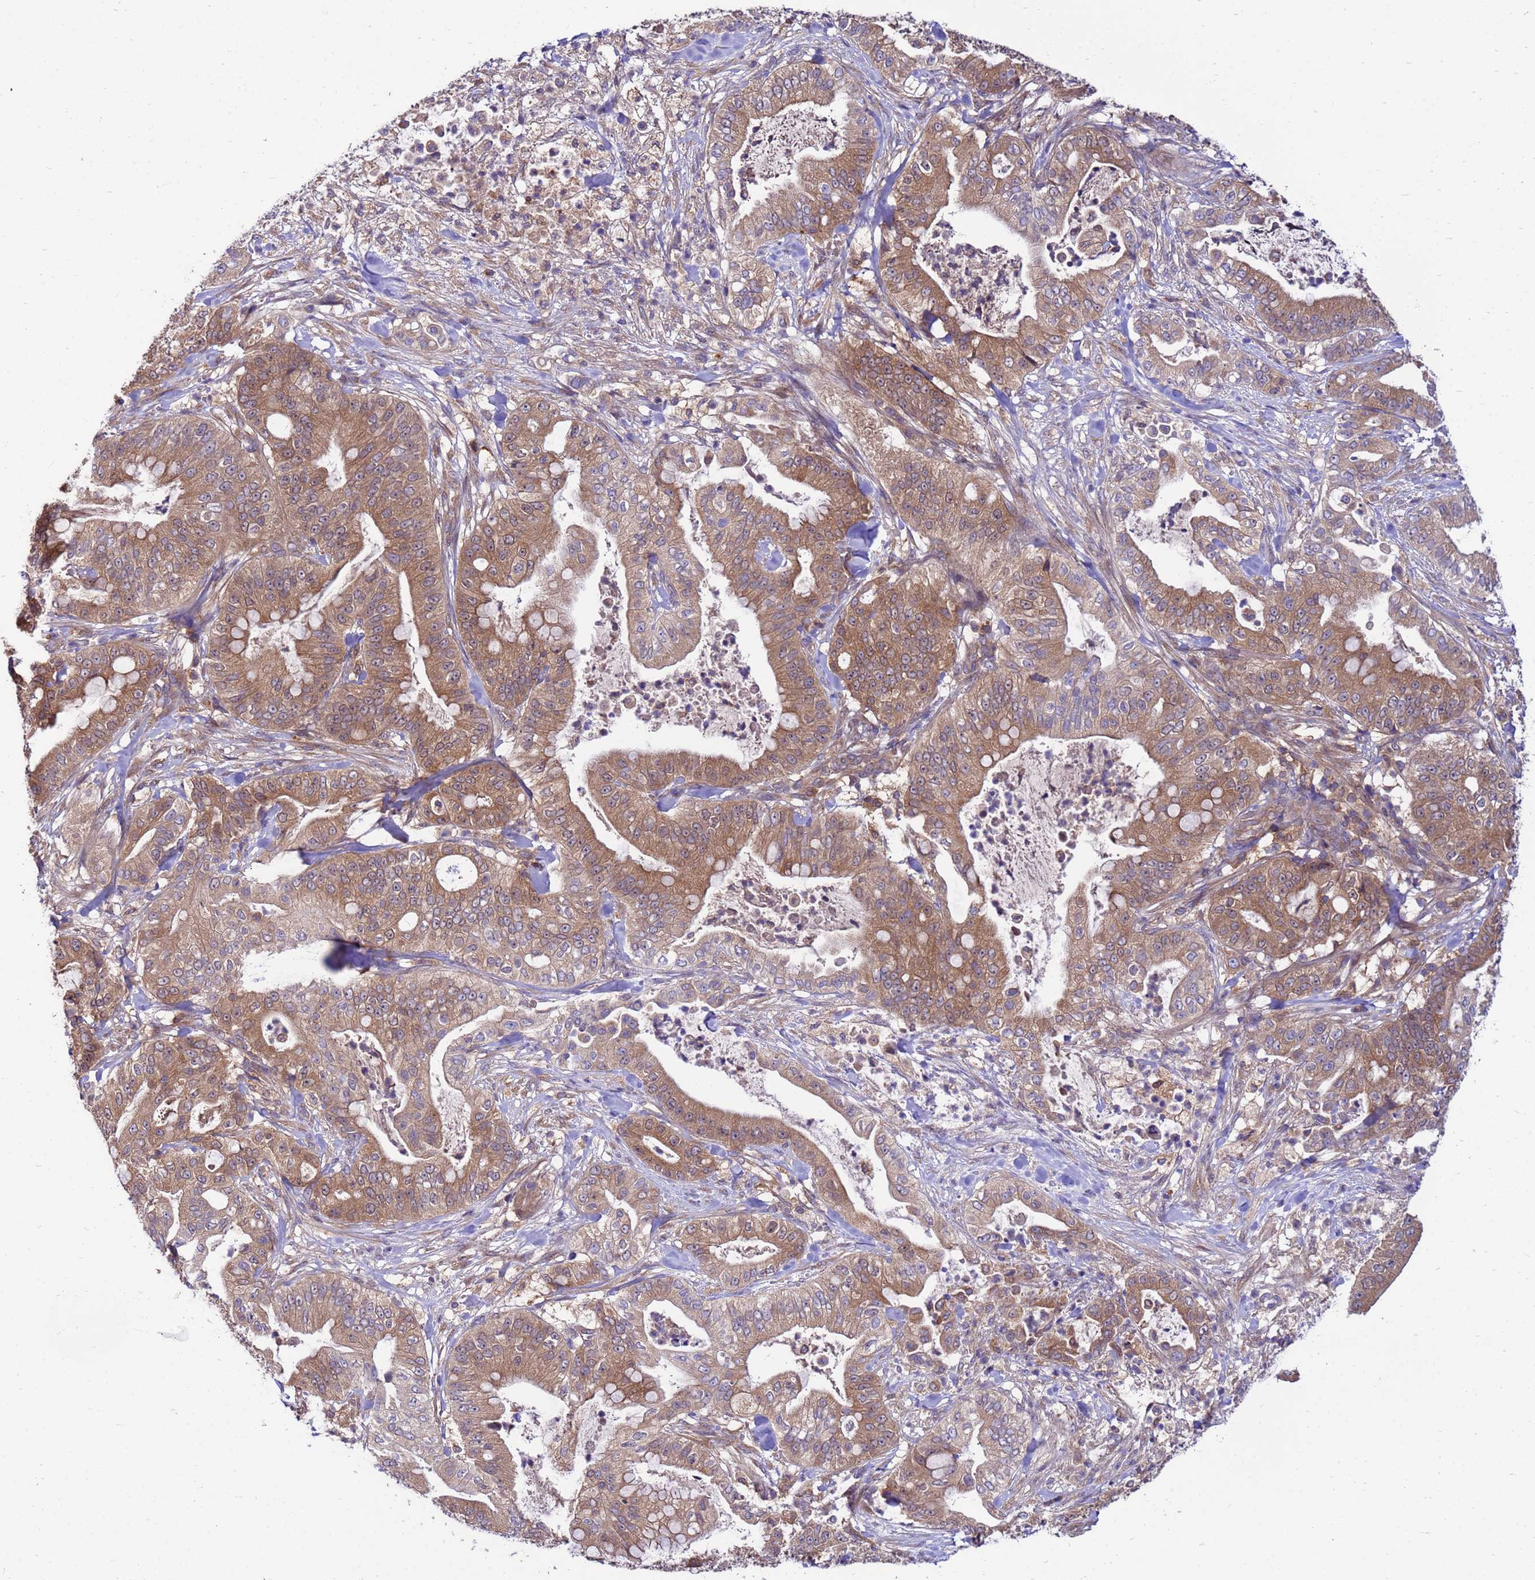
{"staining": {"intensity": "moderate", "quantity": ">75%", "location": "cytoplasmic/membranous"}, "tissue": "pancreatic cancer", "cell_type": "Tumor cells", "image_type": "cancer", "snomed": [{"axis": "morphology", "description": "Adenocarcinoma, NOS"}, {"axis": "topography", "description": "Pancreas"}], "caption": "Pancreatic adenocarcinoma stained for a protein (brown) exhibits moderate cytoplasmic/membranous positive expression in about >75% of tumor cells.", "gene": "GET3", "patient": {"sex": "male", "age": 71}}